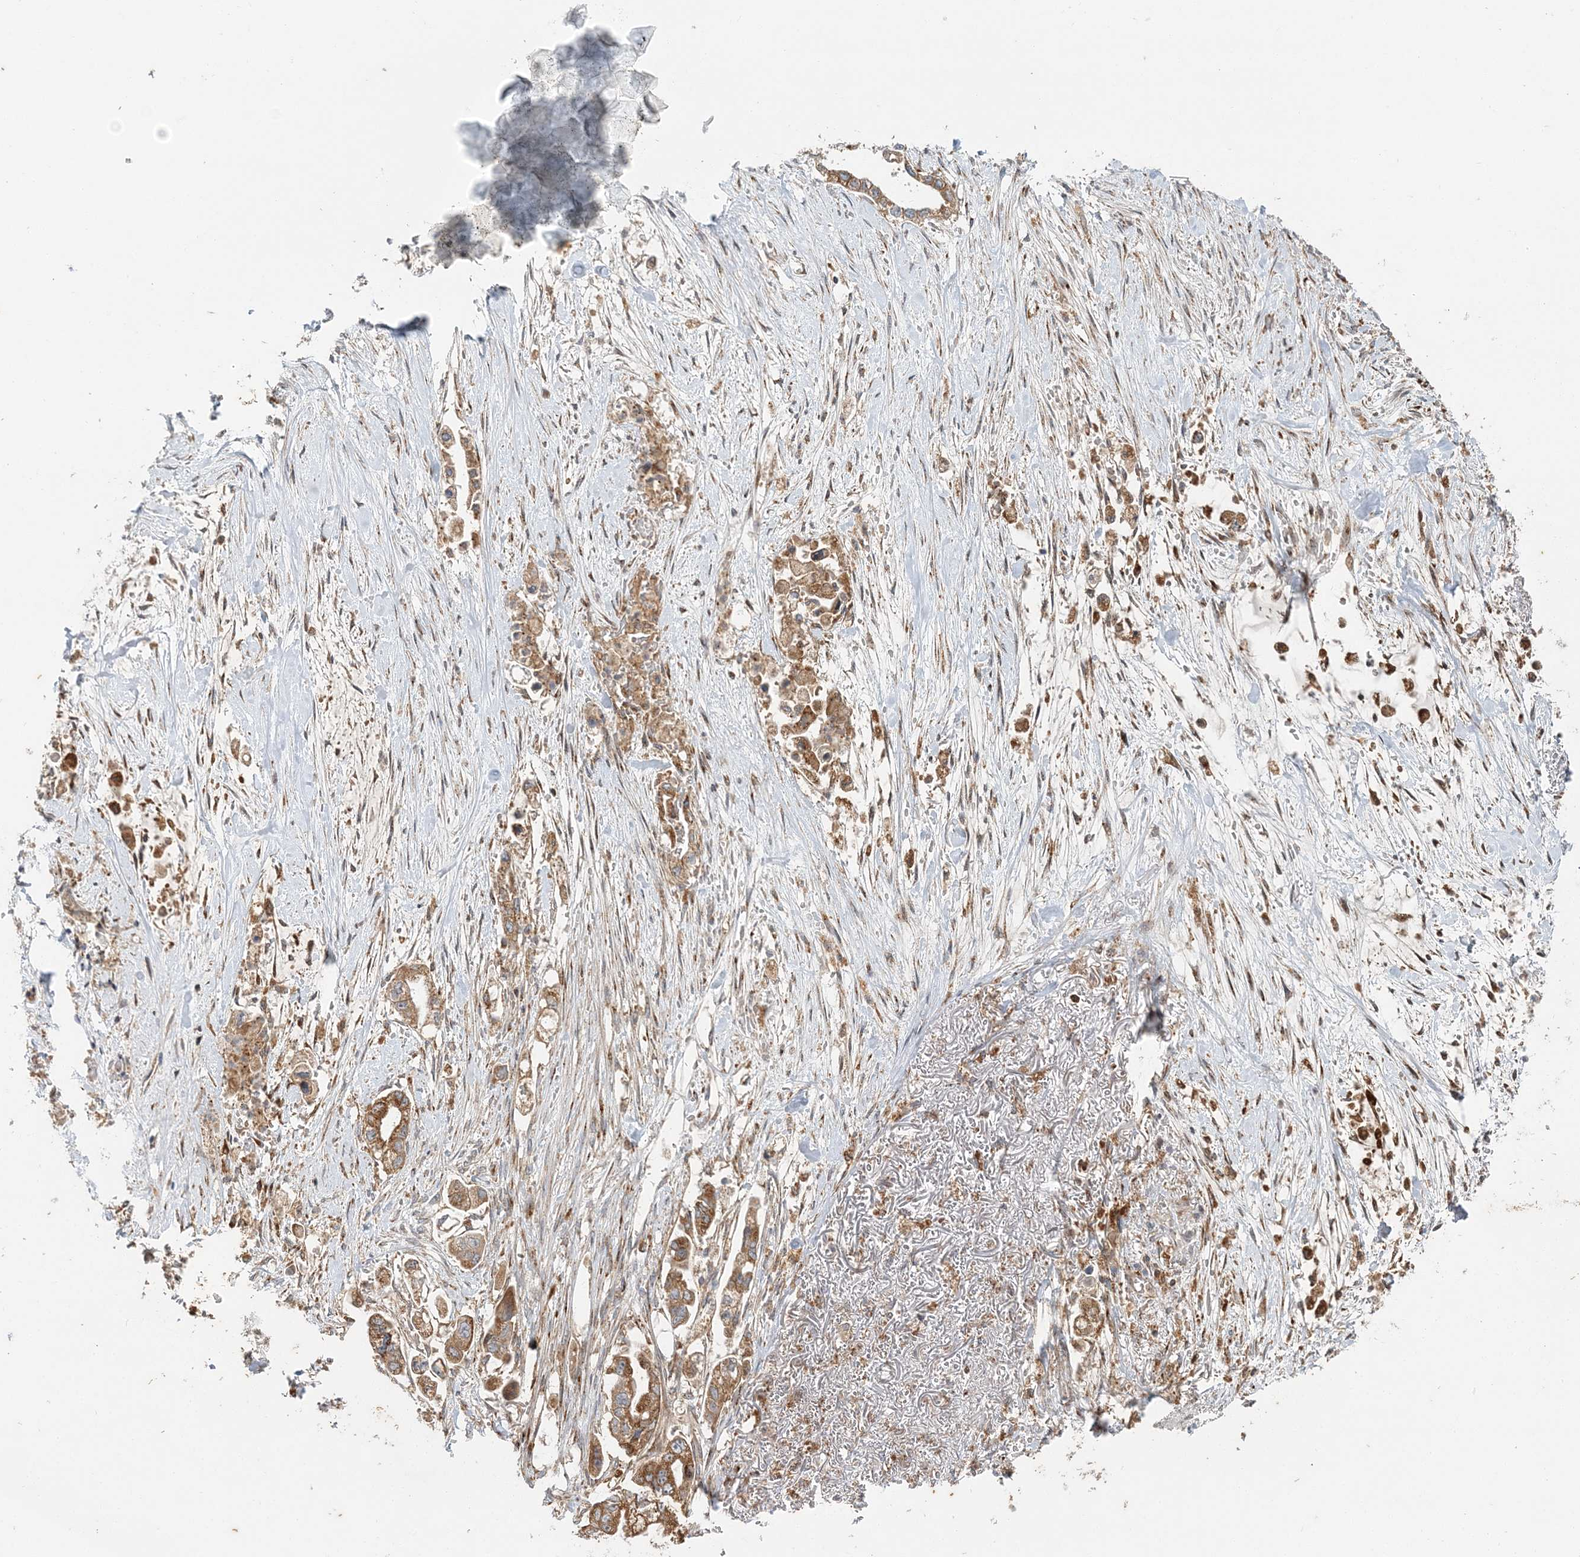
{"staining": {"intensity": "moderate", "quantity": ">75%", "location": "cytoplasmic/membranous"}, "tissue": "stomach cancer", "cell_type": "Tumor cells", "image_type": "cancer", "snomed": [{"axis": "morphology", "description": "Adenocarcinoma, NOS"}, {"axis": "topography", "description": "Stomach"}], "caption": "A micrograph of stomach adenocarcinoma stained for a protein displays moderate cytoplasmic/membranous brown staining in tumor cells. Using DAB (3,3'-diaminobenzidine) (brown) and hematoxylin (blue) stains, captured at high magnification using brightfield microscopy.", "gene": "ABCC3", "patient": {"sex": "male", "age": 62}}